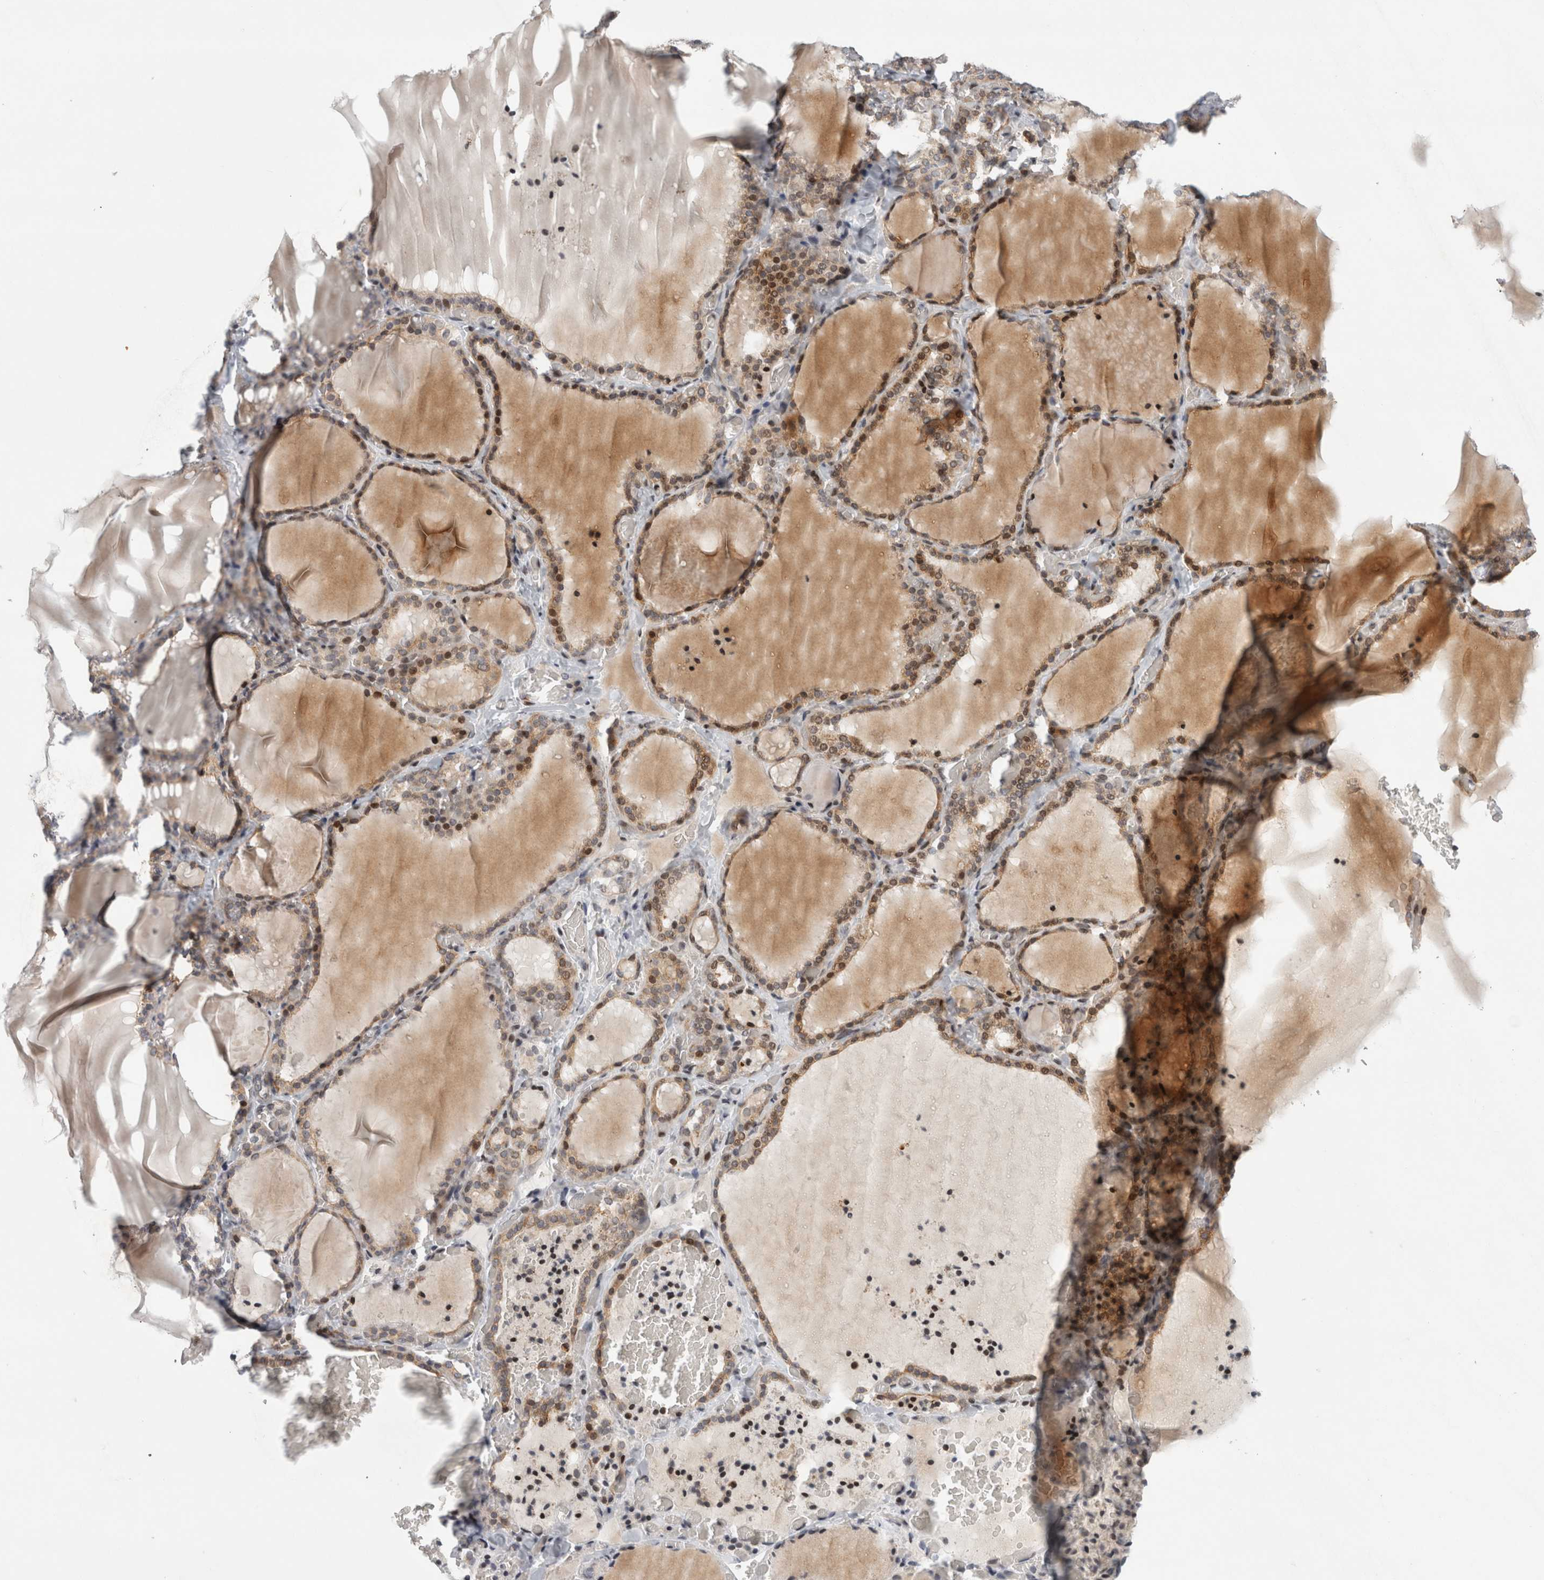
{"staining": {"intensity": "weak", "quantity": ">75%", "location": "cytoplasmic/membranous,nuclear"}, "tissue": "thyroid gland", "cell_type": "Glandular cells", "image_type": "normal", "snomed": [{"axis": "morphology", "description": "Normal tissue, NOS"}, {"axis": "topography", "description": "Thyroid gland"}], "caption": "Glandular cells demonstrate low levels of weak cytoplasmic/membranous,nuclear staining in approximately >75% of cells in unremarkable thyroid gland.", "gene": "UTP25", "patient": {"sex": "female", "age": 22}}